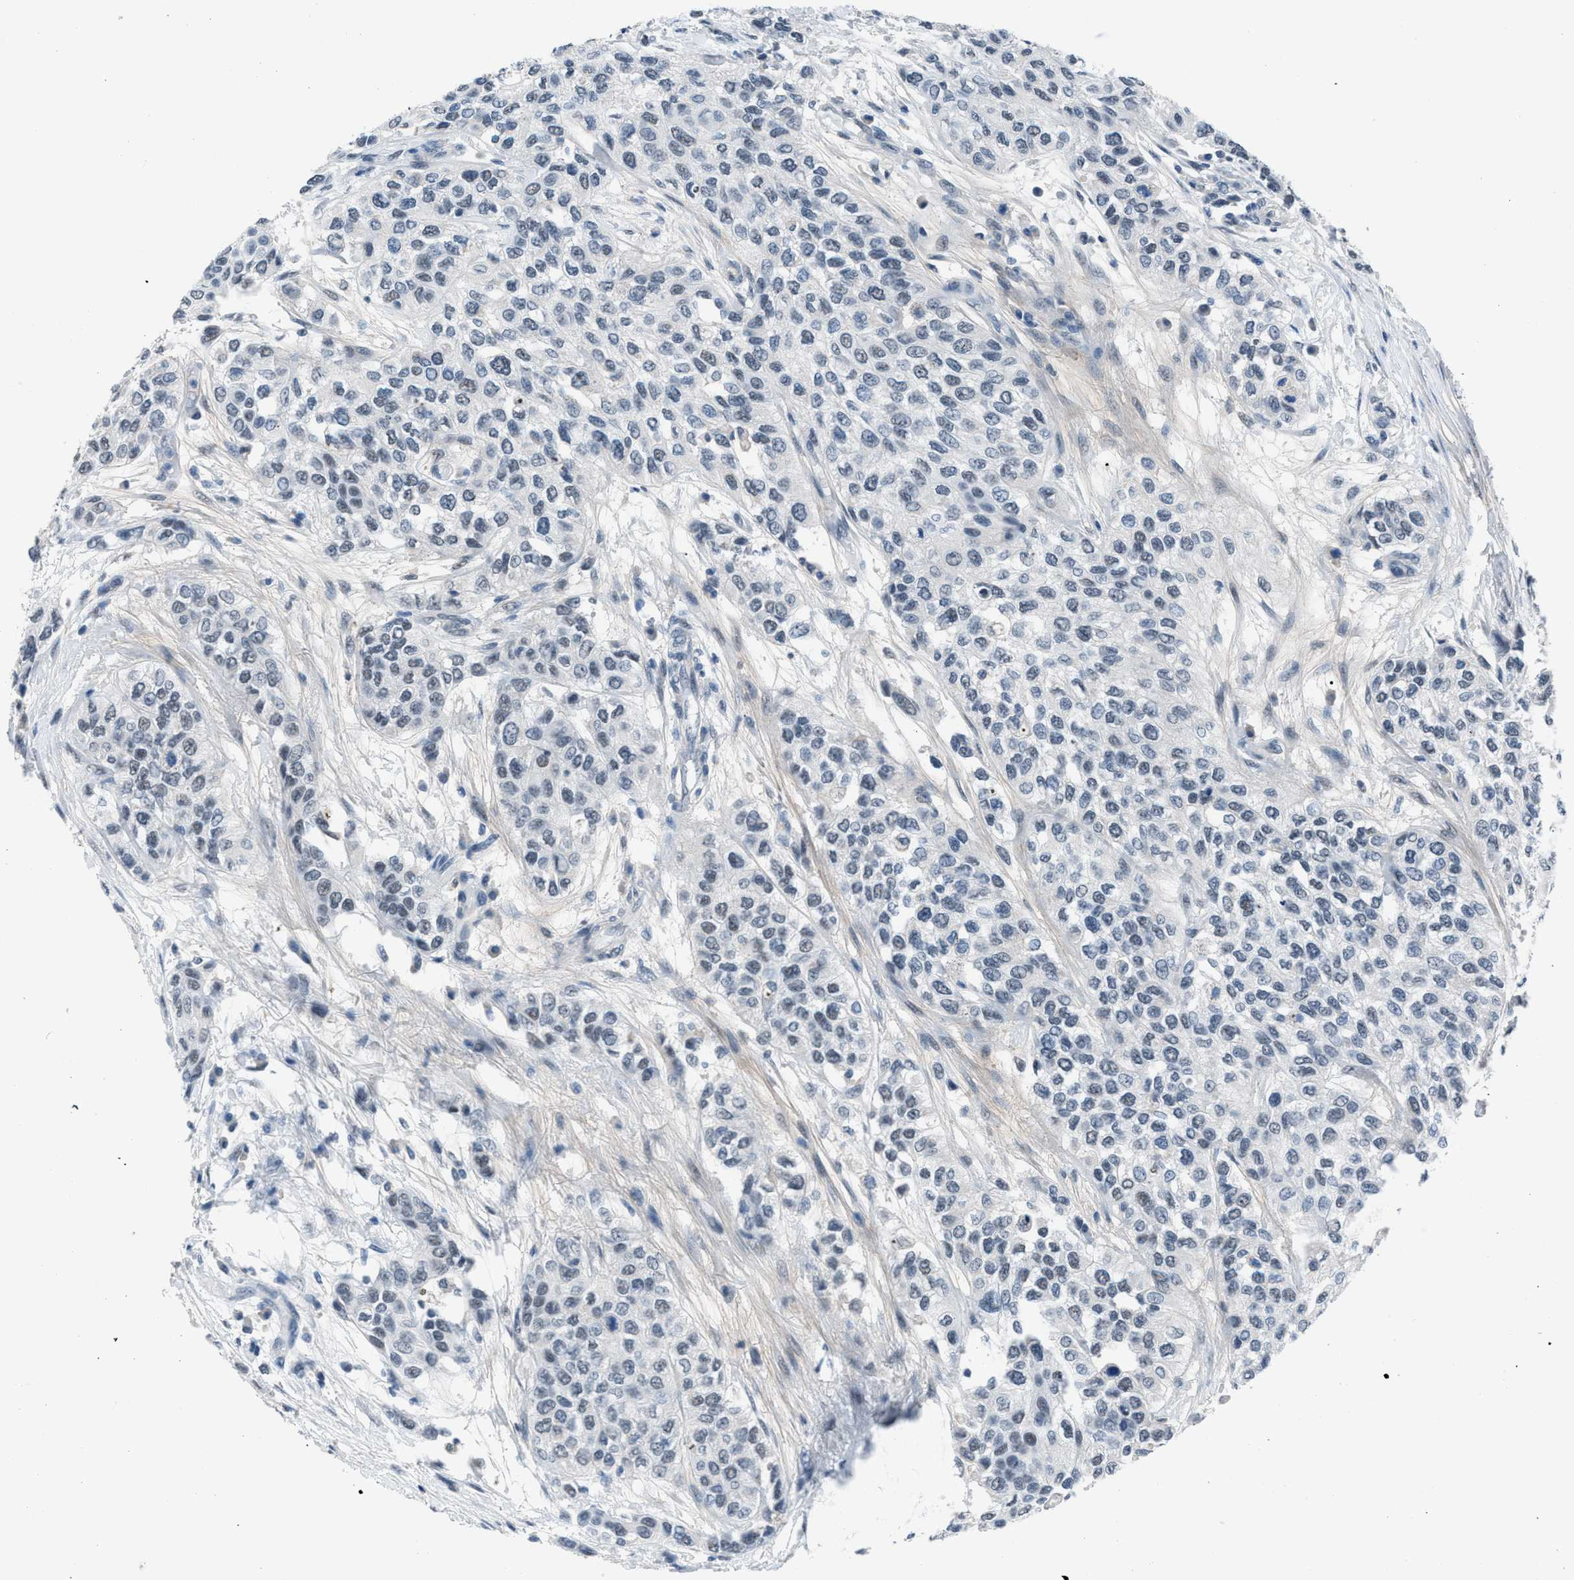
{"staining": {"intensity": "negative", "quantity": "none", "location": "none"}, "tissue": "urothelial cancer", "cell_type": "Tumor cells", "image_type": "cancer", "snomed": [{"axis": "morphology", "description": "Urothelial carcinoma, High grade"}, {"axis": "topography", "description": "Urinary bladder"}], "caption": "An immunohistochemistry image of urothelial cancer is shown. There is no staining in tumor cells of urothelial cancer. (DAB immunohistochemistry with hematoxylin counter stain).", "gene": "ANAPC11", "patient": {"sex": "female", "age": 56}}